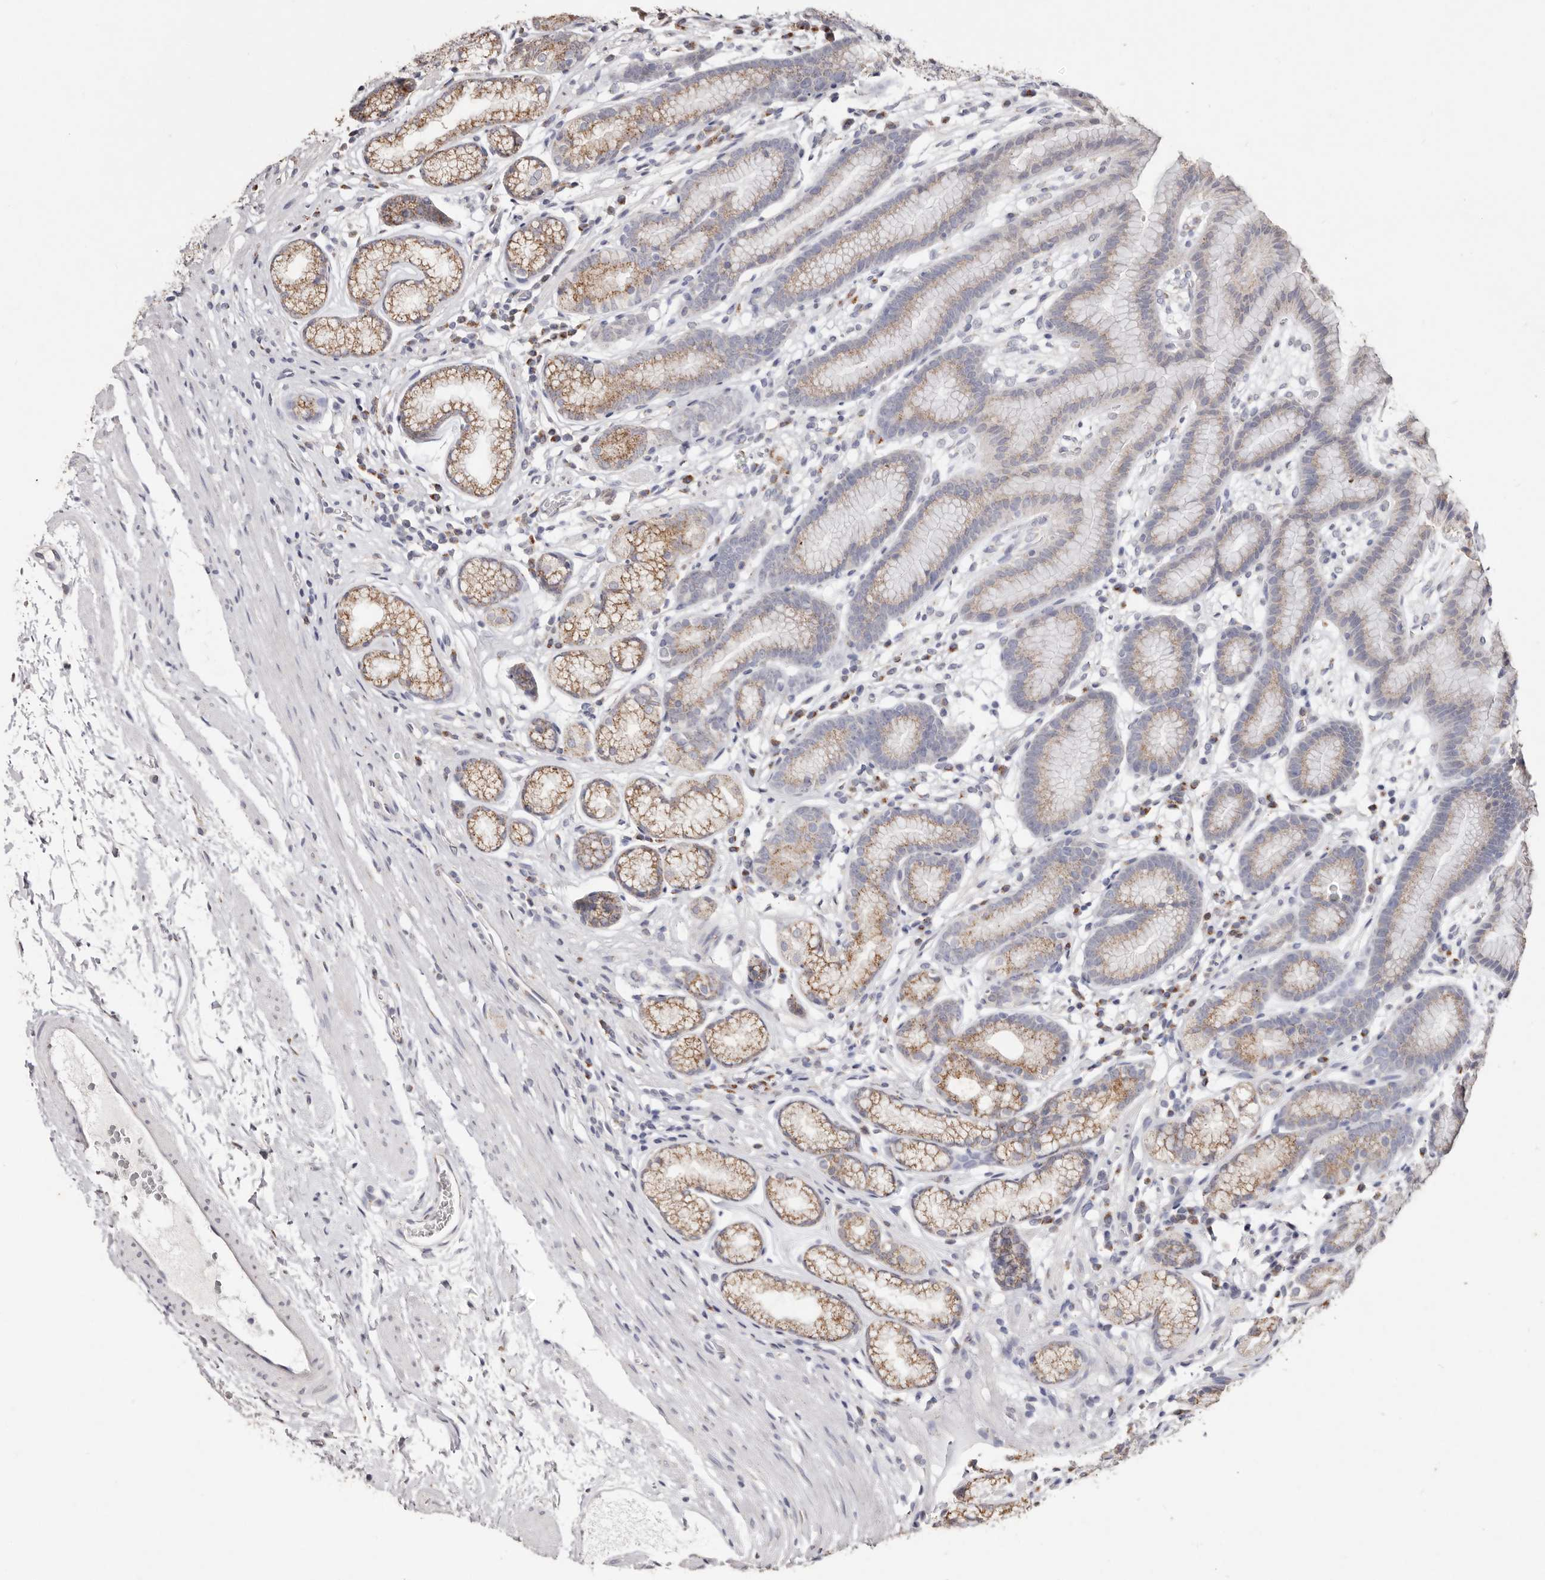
{"staining": {"intensity": "moderate", "quantity": "25%-75%", "location": "cytoplasmic/membranous"}, "tissue": "stomach", "cell_type": "Glandular cells", "image_type": "normal", "snomed": [{"axis": "morphology", "description": "Normal tissue, NOS"}, {"axis": "topography", "description": "Stomach"}], "caption": "Immunohistochemistry (IHC) of benign human stomach shows medium levels of moderate cytoplasmic/membranous positivity in about 25%-75% of glandular cells. (DAB IHC with brightfield microscopy, high magnification).", "gene": "LGALS7B", "patient": {"sex": "male", "age": 42}}